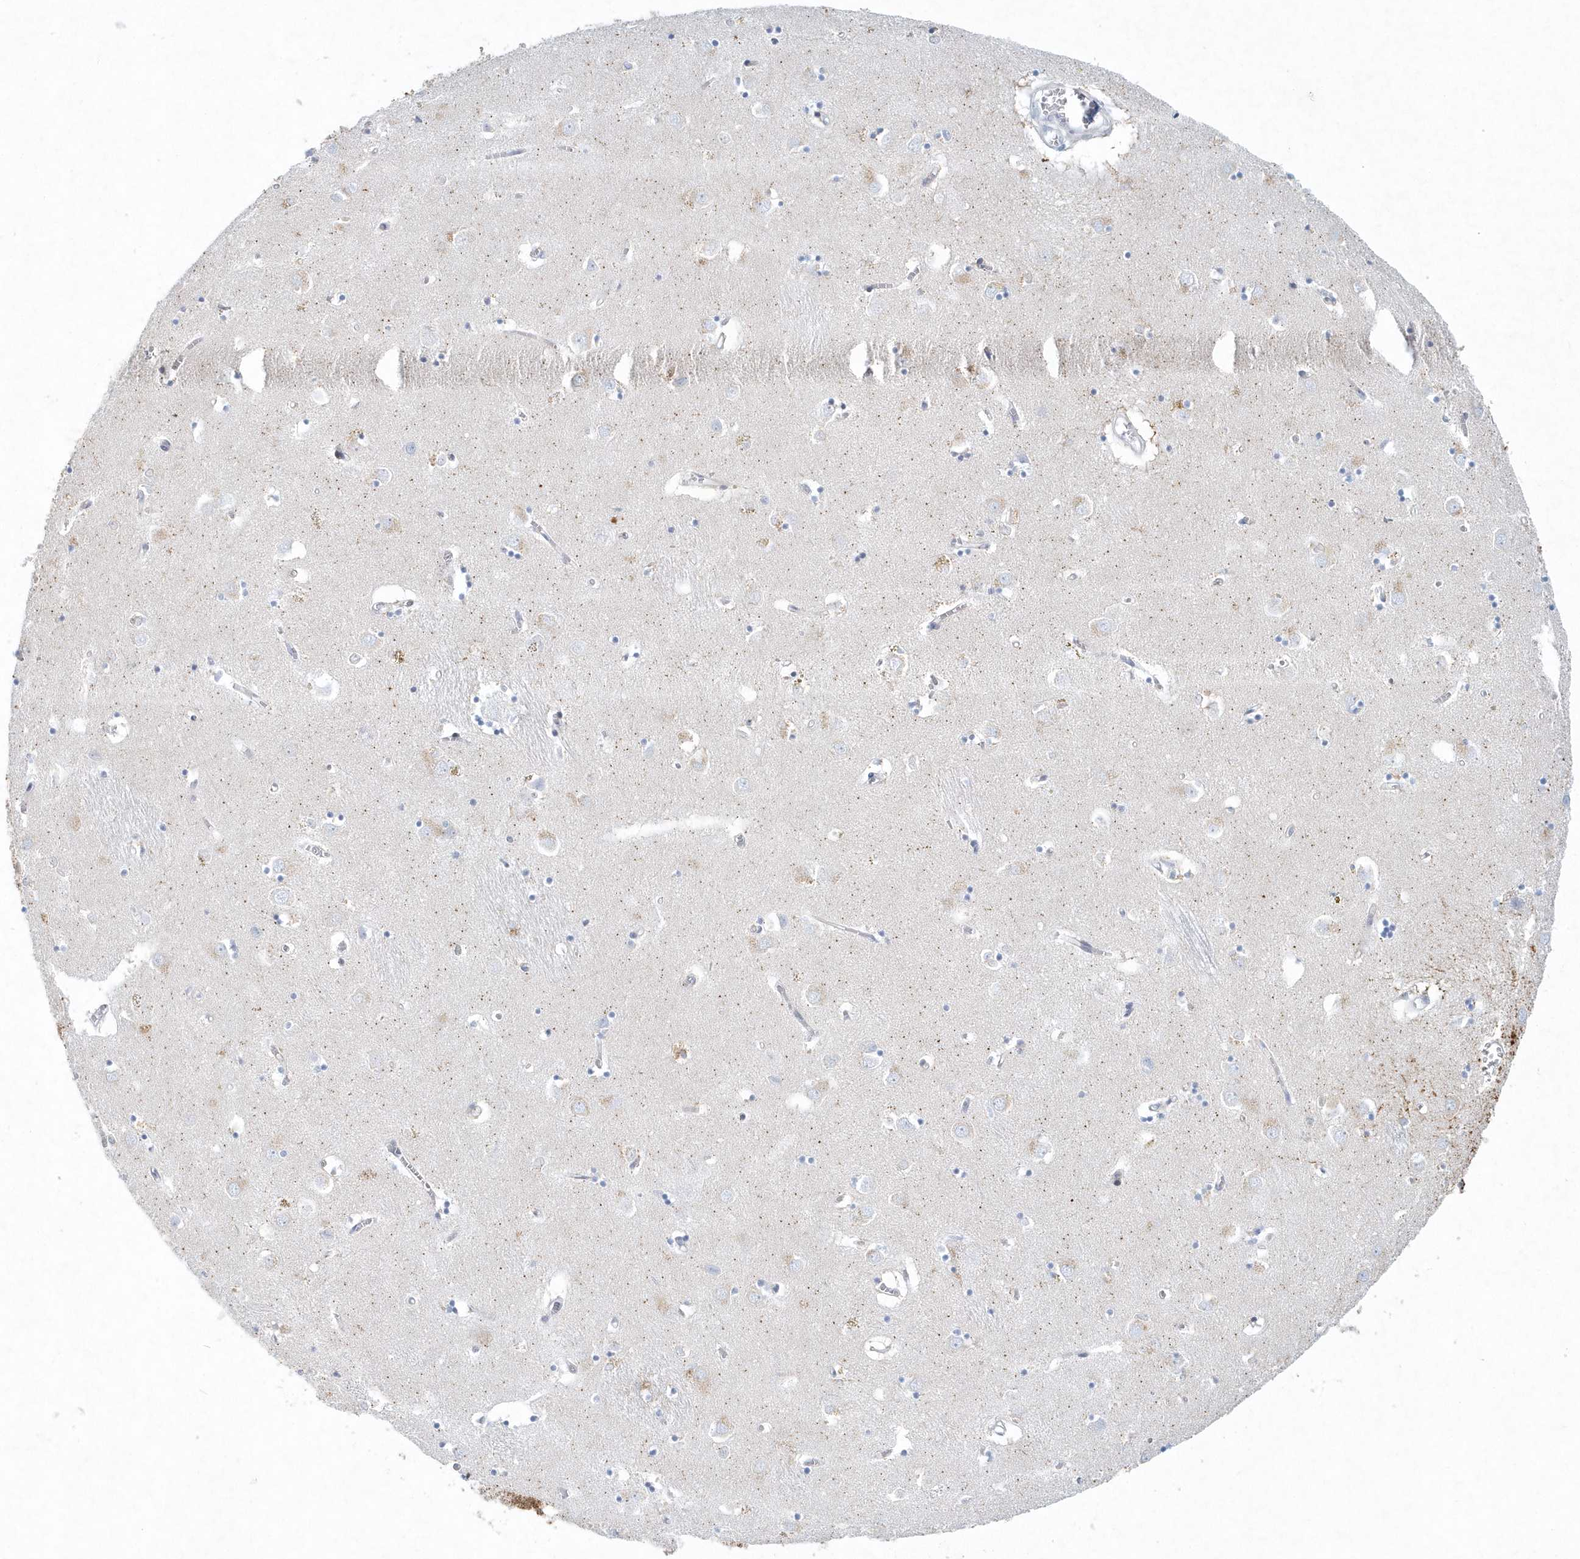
{"staining": {"intensity": "negative", "quantity": "none", "location": "none"}, "tissue": "caudate", "cell_type": "Glial cells", "image_type": "normal", "snomed": [{"axis": "morphology", "description": "Normal tissue, NOS"}, {"axis": "topography", "description": "Lateral ventricle wall"}], "caption": "Normal caudate was stained to show a protein in brown. There is no significant positivity in glial cells.", "gene": "DNAH1", "patient": {"sex": "male", "age": 70}}